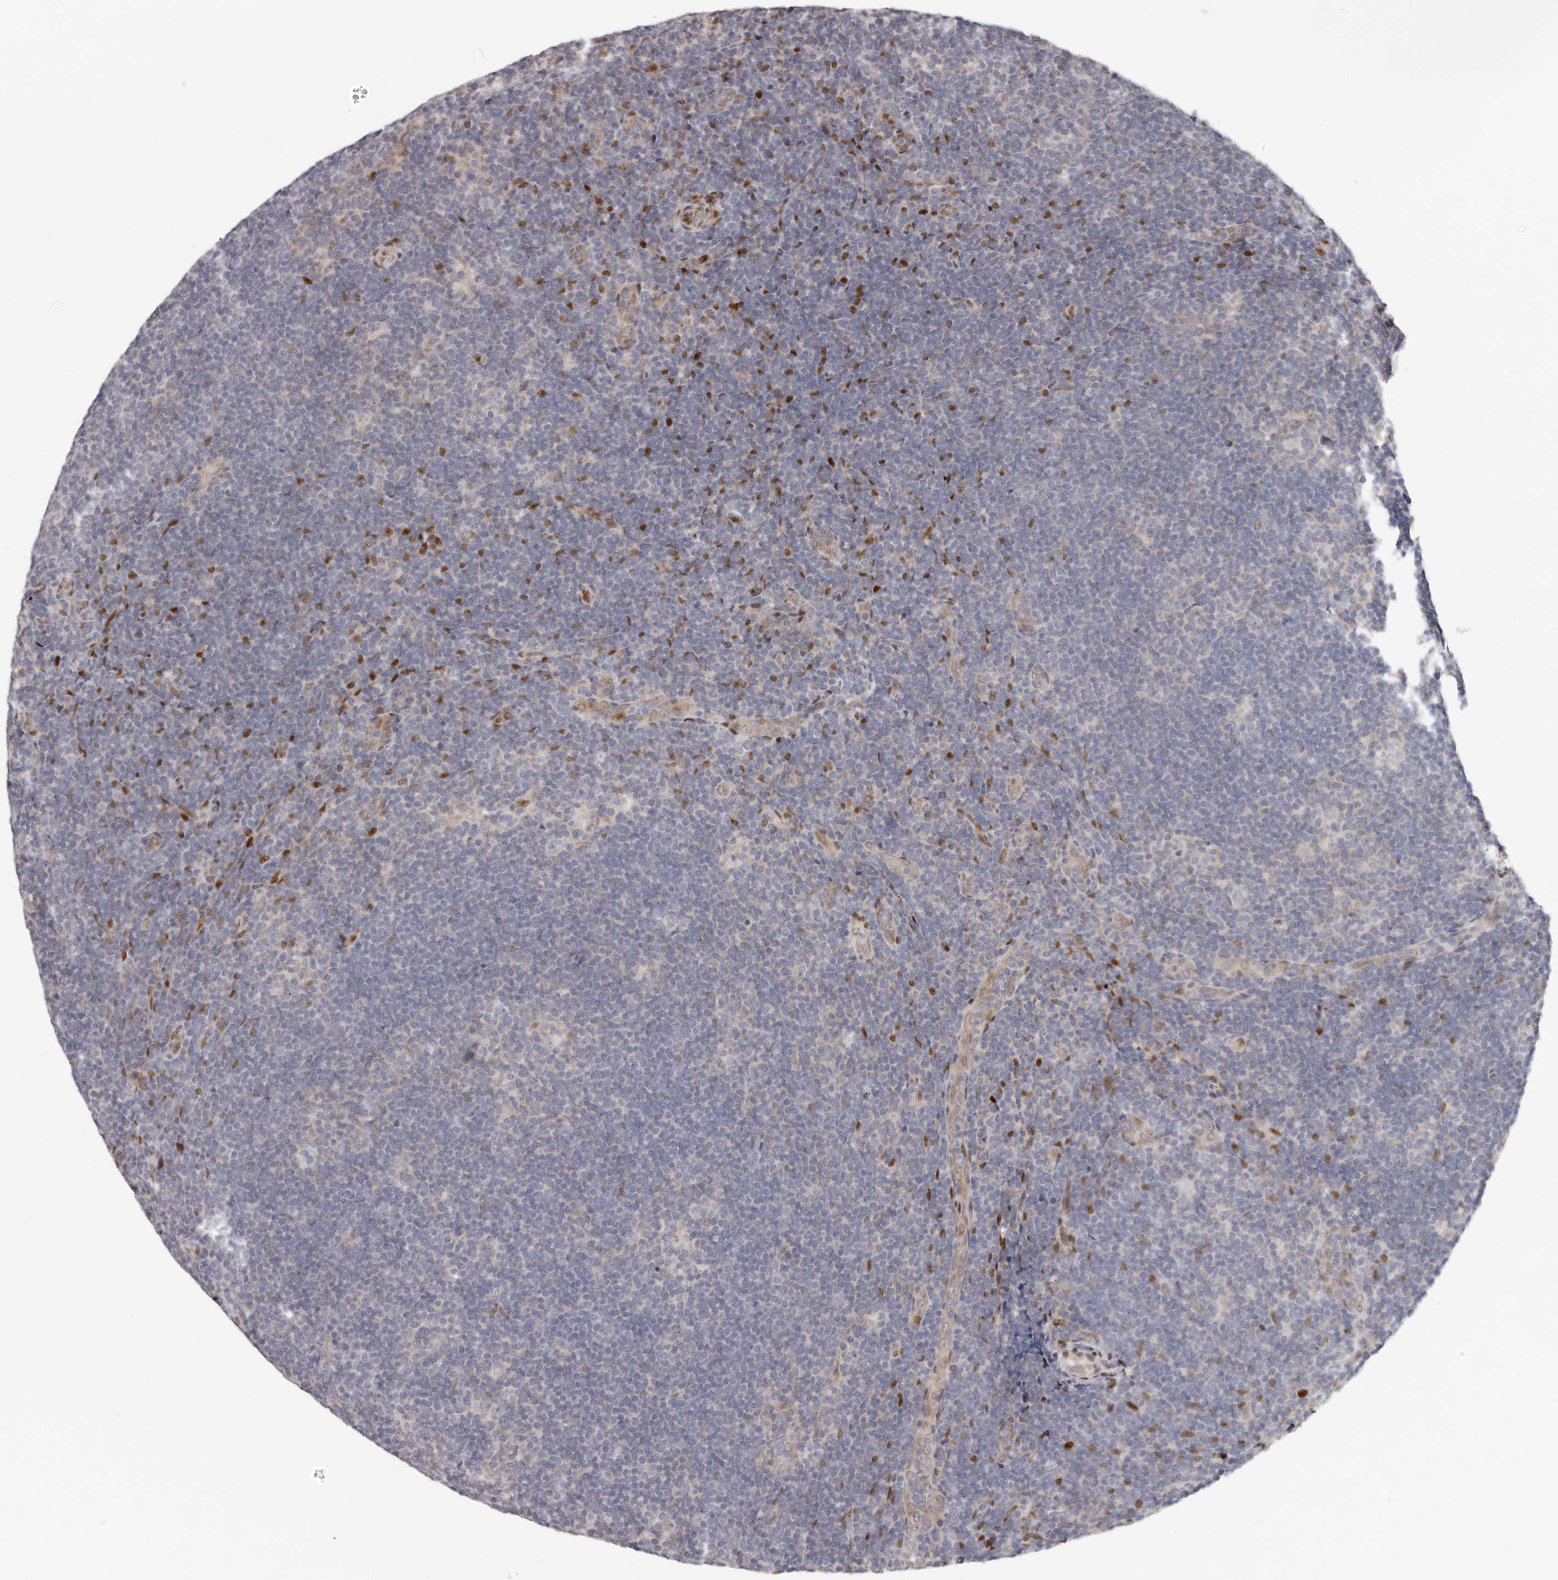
{"staining": {"intensity": "negative", "quantity": "none", "location": "none"}, "tissue": "lymphoma", "cell_type": "Tumor cells", "image_type": "cancer", "snomed": [{"axis": "morphology", "description": "Hodgkin's disease, NOS"}, {"axis": "topography", "description": "Lymph node"}], "caption": "This photomicrograph is of lymphoma stained with immunohistochemistry to label a protein in brown with the nuclei are counter-stained blue. There is no expression in tumor cells. (DAB immunohistochemistry with hematoxylin counter stain).", "gene": "SRP19", "patient": {"sex": "female", "age": 57}}